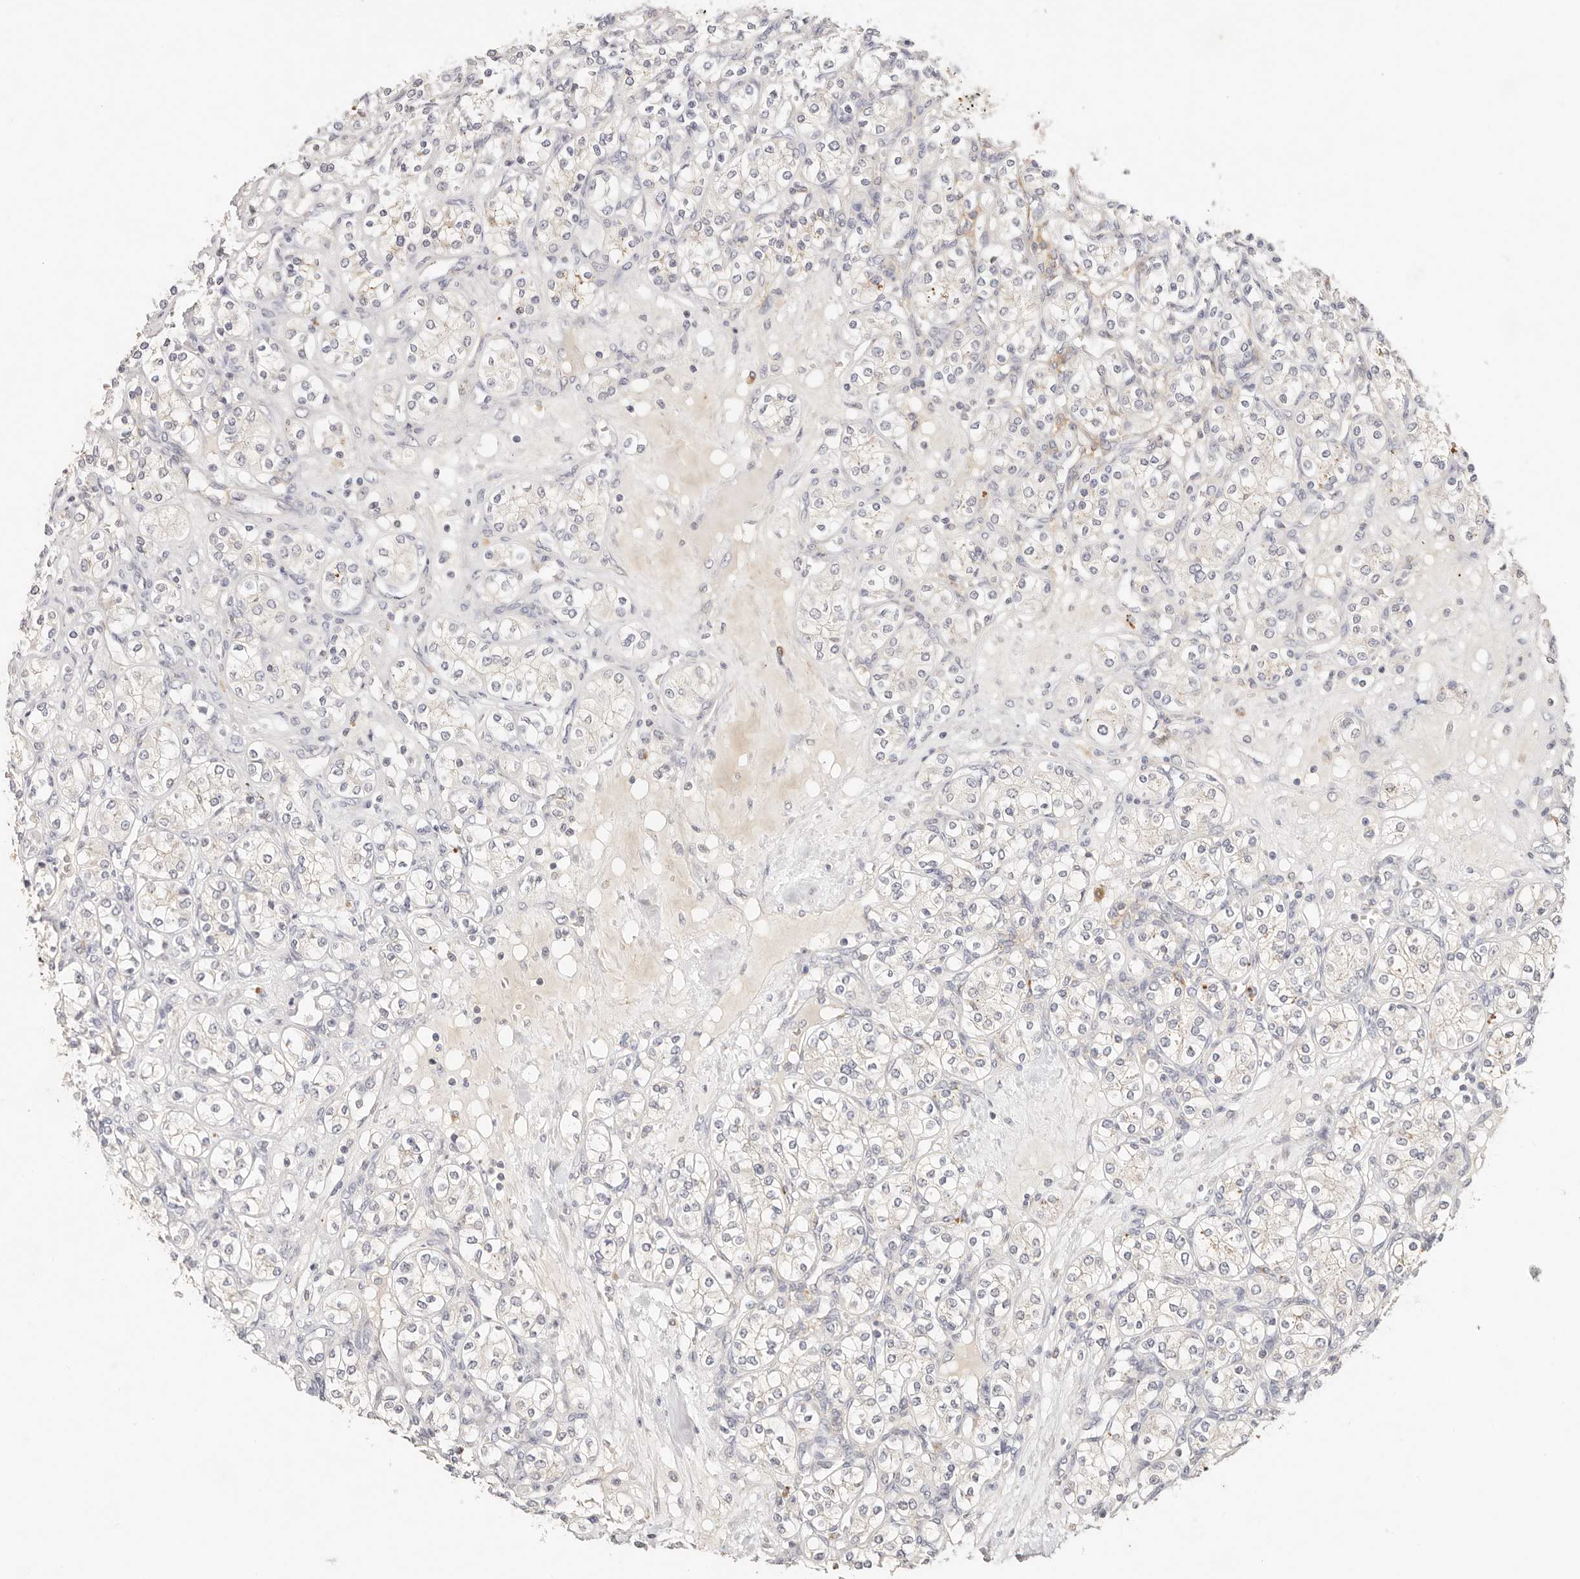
{"staining": {"intensity": "negative", "quantity": "none", "location": "none"}, "tissue": "renal cancer", "cell_type": "Tumor cells", "image_type": "cancer", "snomed": [{"axis": "morphology", "description": "Adenocarcinoma, NOS"}, {"axis": "topography", "description": "Kidney"}], "caption": "Tumor cells are negative for brown protein staining in renal cancer (adenocarcinoma).", "gene": "CXADR", "patient": {"sex": "male", "age": 77}}